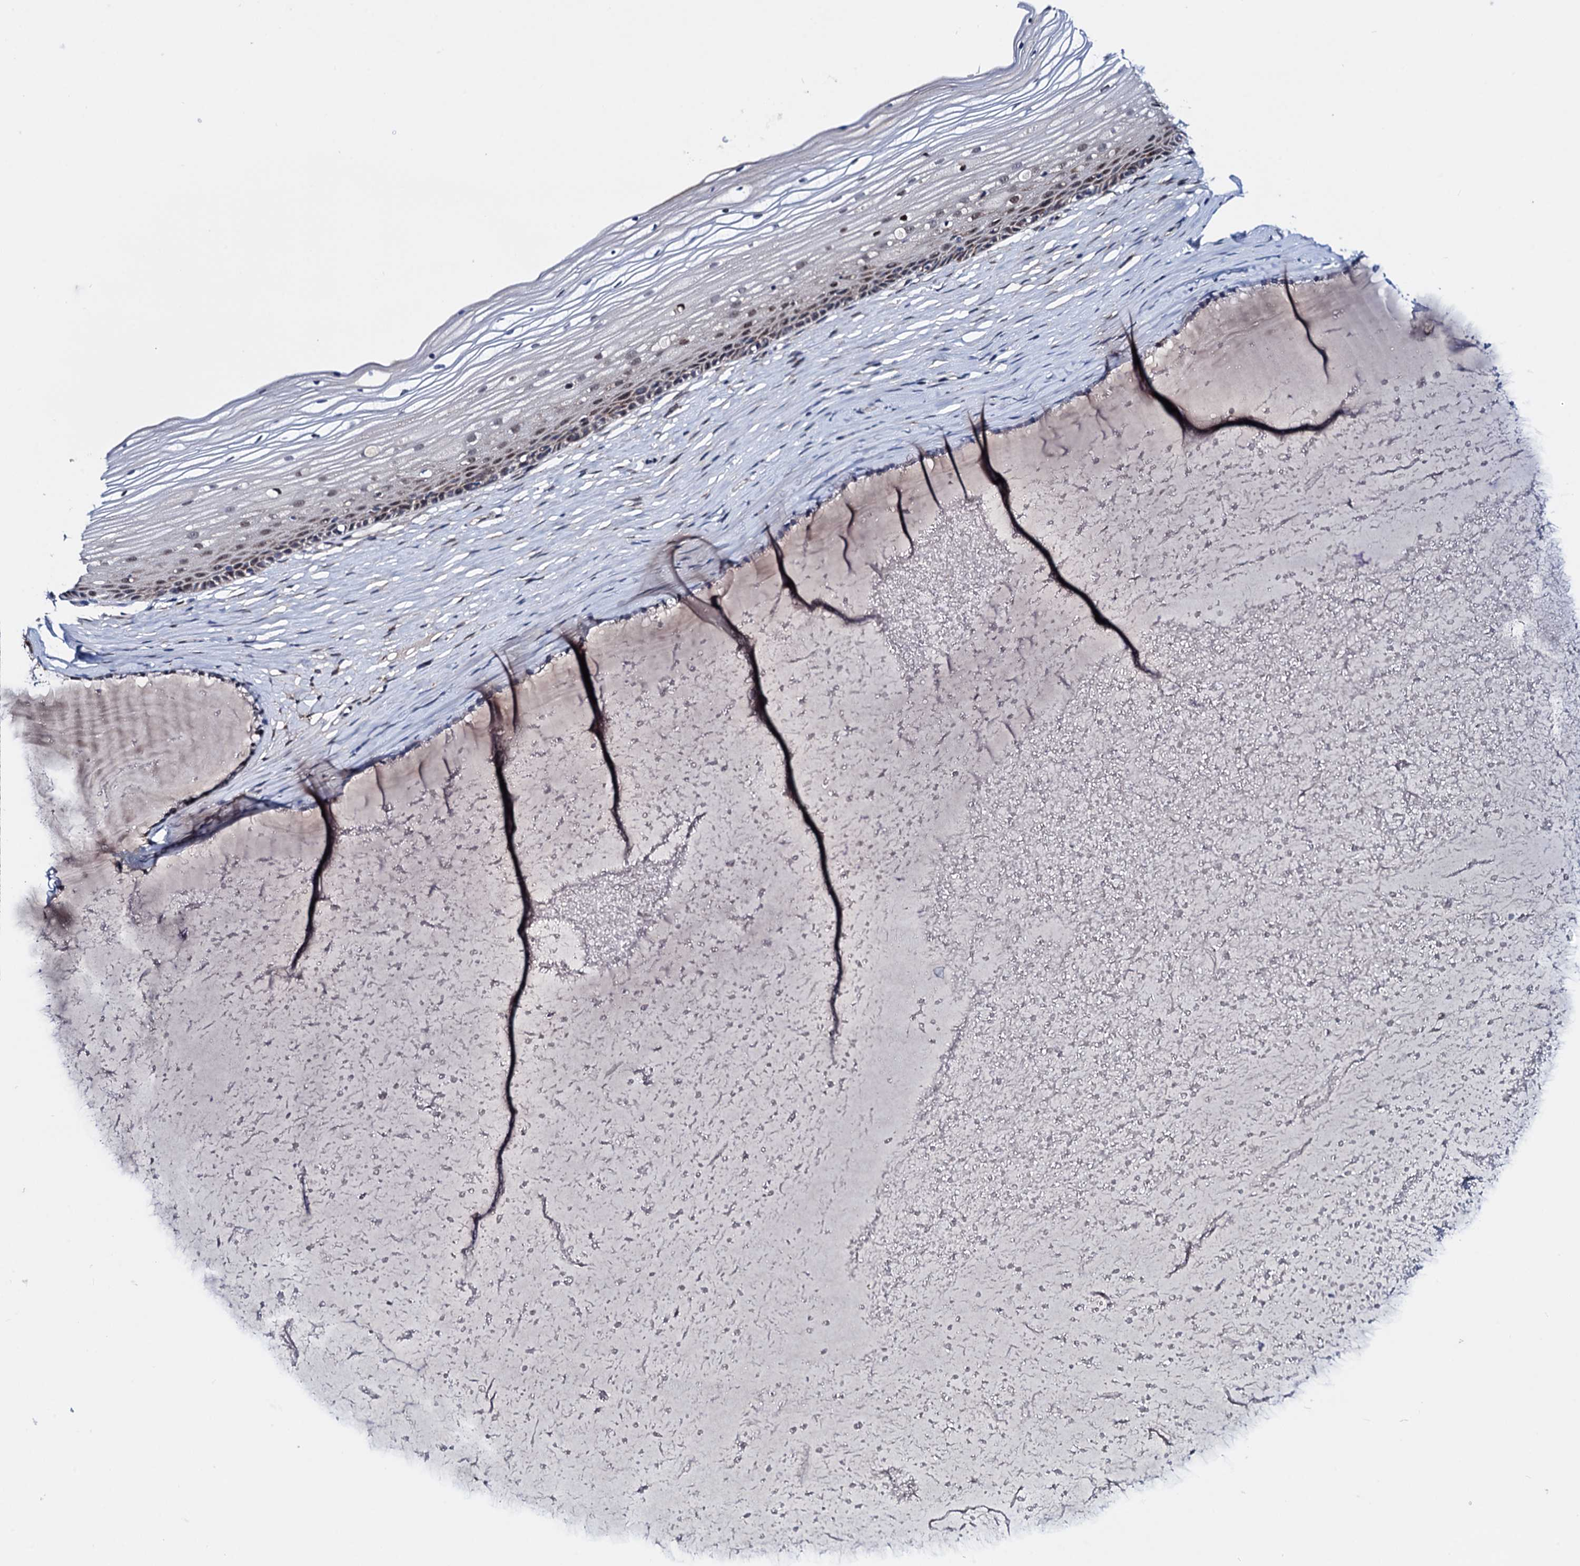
{"staining": {"intensity": "moderate", "quantity": "25%-75%", "location": "cytoplasmic/membranous,nuclear"}, "tissue": "vagina", "cell_type": "Squamous epithelial cells", "image_type": "normal", "snomed": [{"axis": "morphology", "description": "Normal tissue, NOS"}, {"axis": "topography", "description": "Vagina"}, {"axis": "topography", "description": "Cervix"}], "caption": "High-power microscopy captured an immunohistochemistry micrograph of unremarkable vagina, revealing moderate cytoplasmic/membranous,nuclear positivity in about 25%-75% of squamous epithelial cells. (Brightfield microscopy of DAB IHC at high magnification).", "gene": "COA4", "patient": {"sex": "female", "age": 40}}